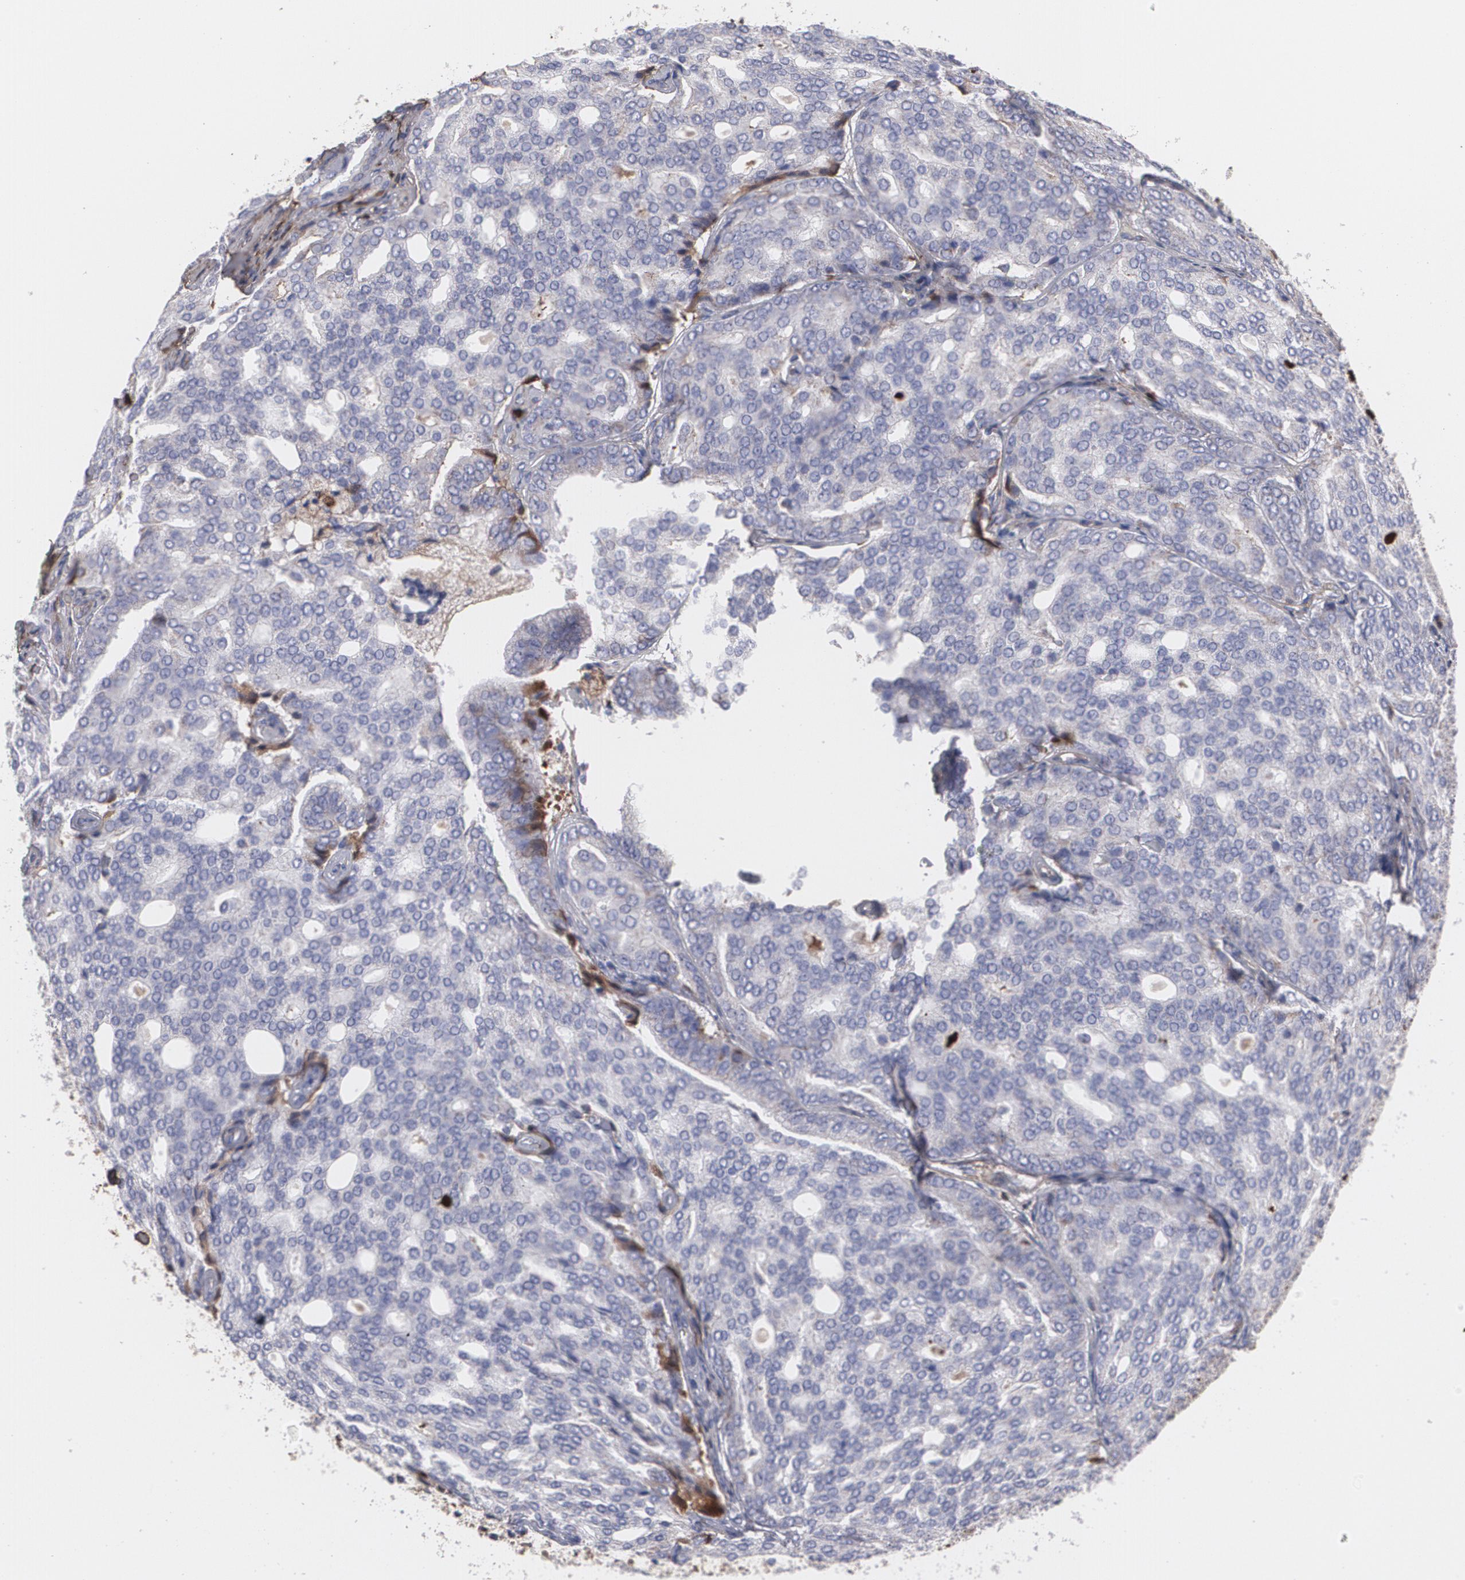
{"staining": {"intensity": "negative", "quantity": "none", "location": "none"}, "tissue": "prostate cancer", "cell_type": "Tumor cells", "image_type": "cancer", "snomed": [{"axis": "morphology", "description": "Adenocarcinoma, High grade"}, {"axis": "topography", "description": "Prostate"}], "caption": "This is an immunohistochemistry (IHC) image of prostate adenocarcinoma (high-grade). There is no expression in tumor cells.", "gene": "FBLN1", "patient": {"sex": "male", "age": 64}}